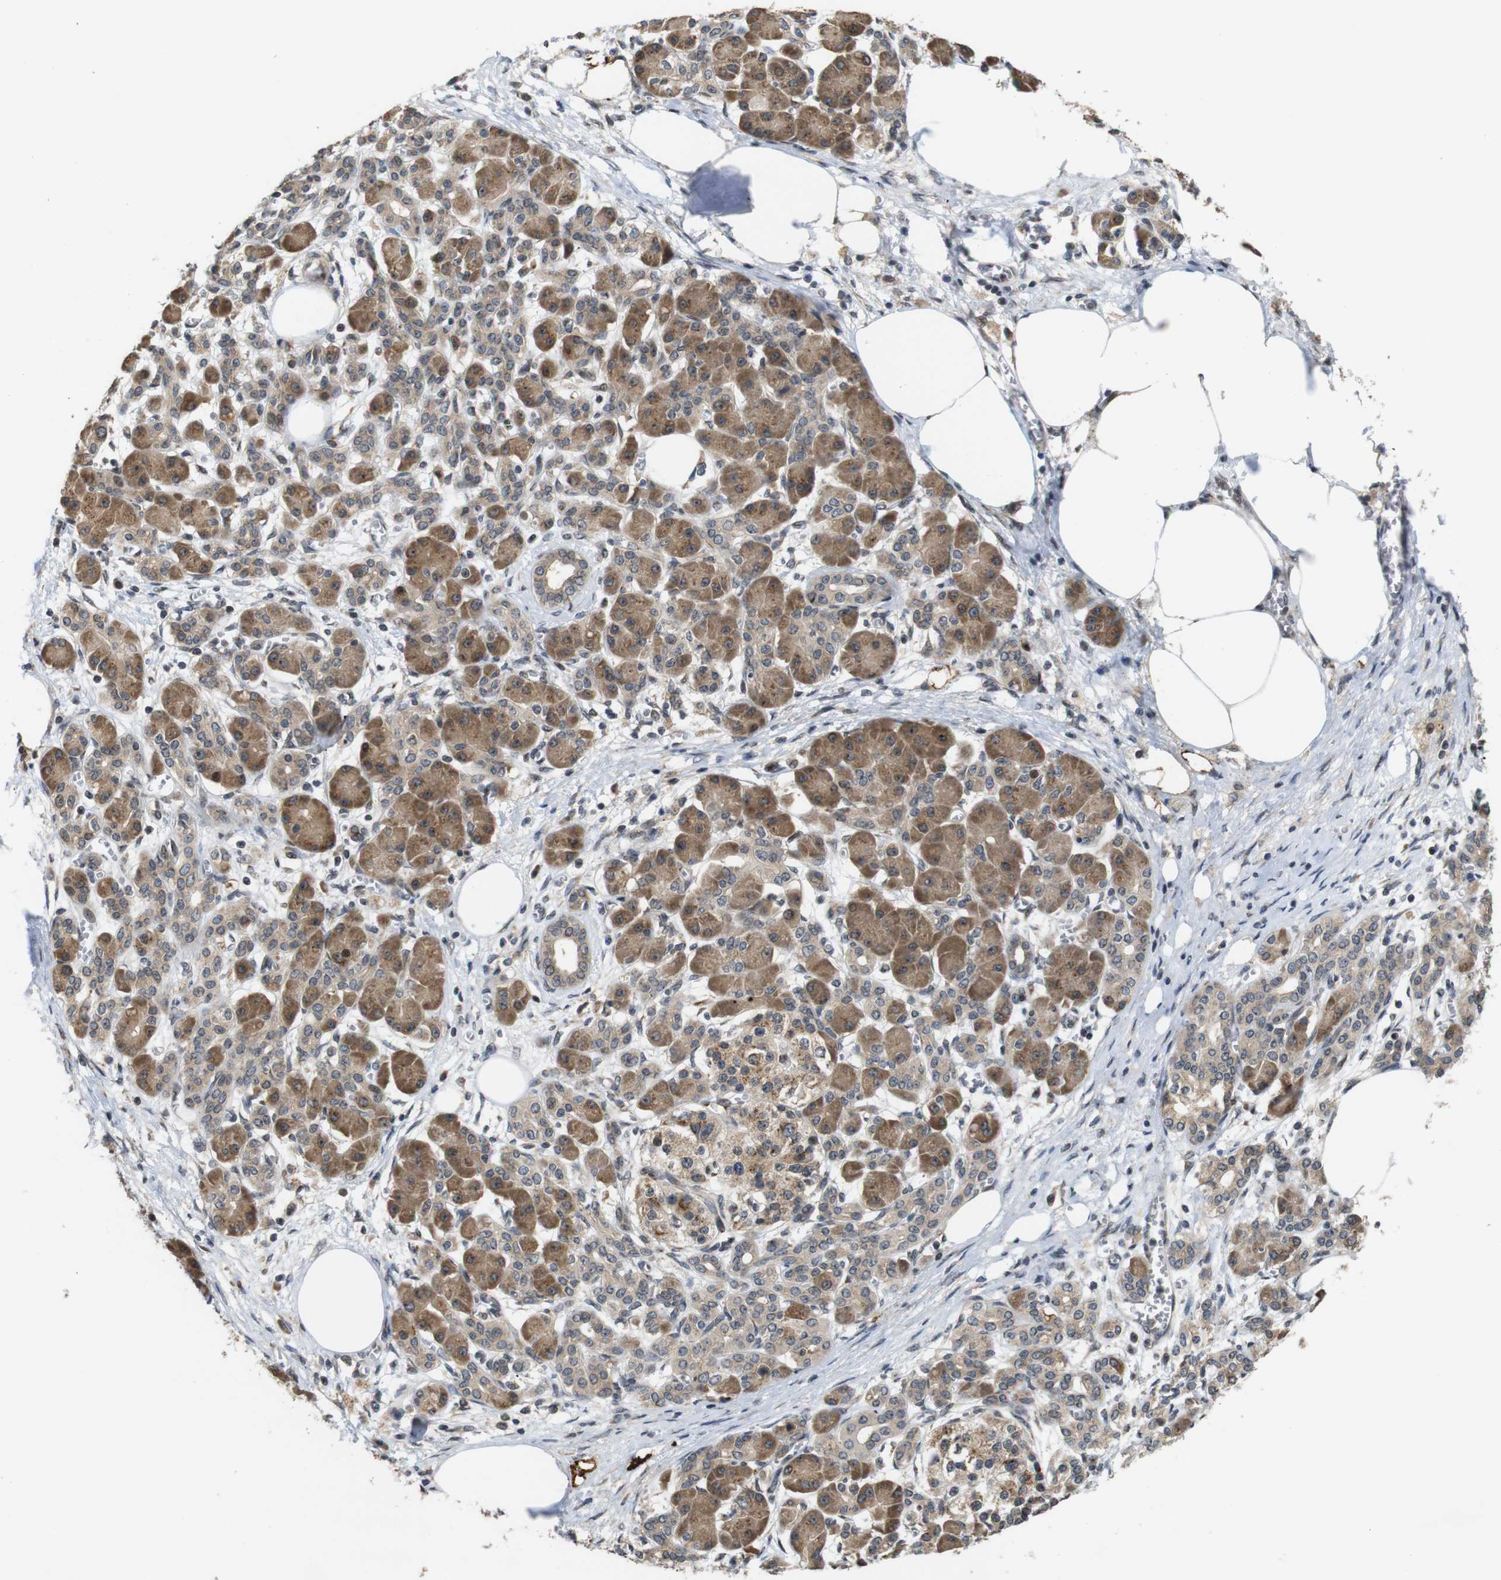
{"staining": {"intensity": "moderate", "quantity": ">75%", "location": "cytoplasmic/membranous,nuclear"}, "tissue": "pancreatic cancer", "cell_type": "Tumor cells", "image_type": "cancer", "snomed": [{"axis": "morphology", "description": "Adenocarcinoma, NOS"}, {"axis": "topography", "description": "Pancreas"}], "caption": "Human pancreatic cancer (adenocarcinoma) stained with a protein marker reveals moderate staining in tumor cells.", "gene": "EFCAB14", "patient": {"sex": "female", "age": 70}}